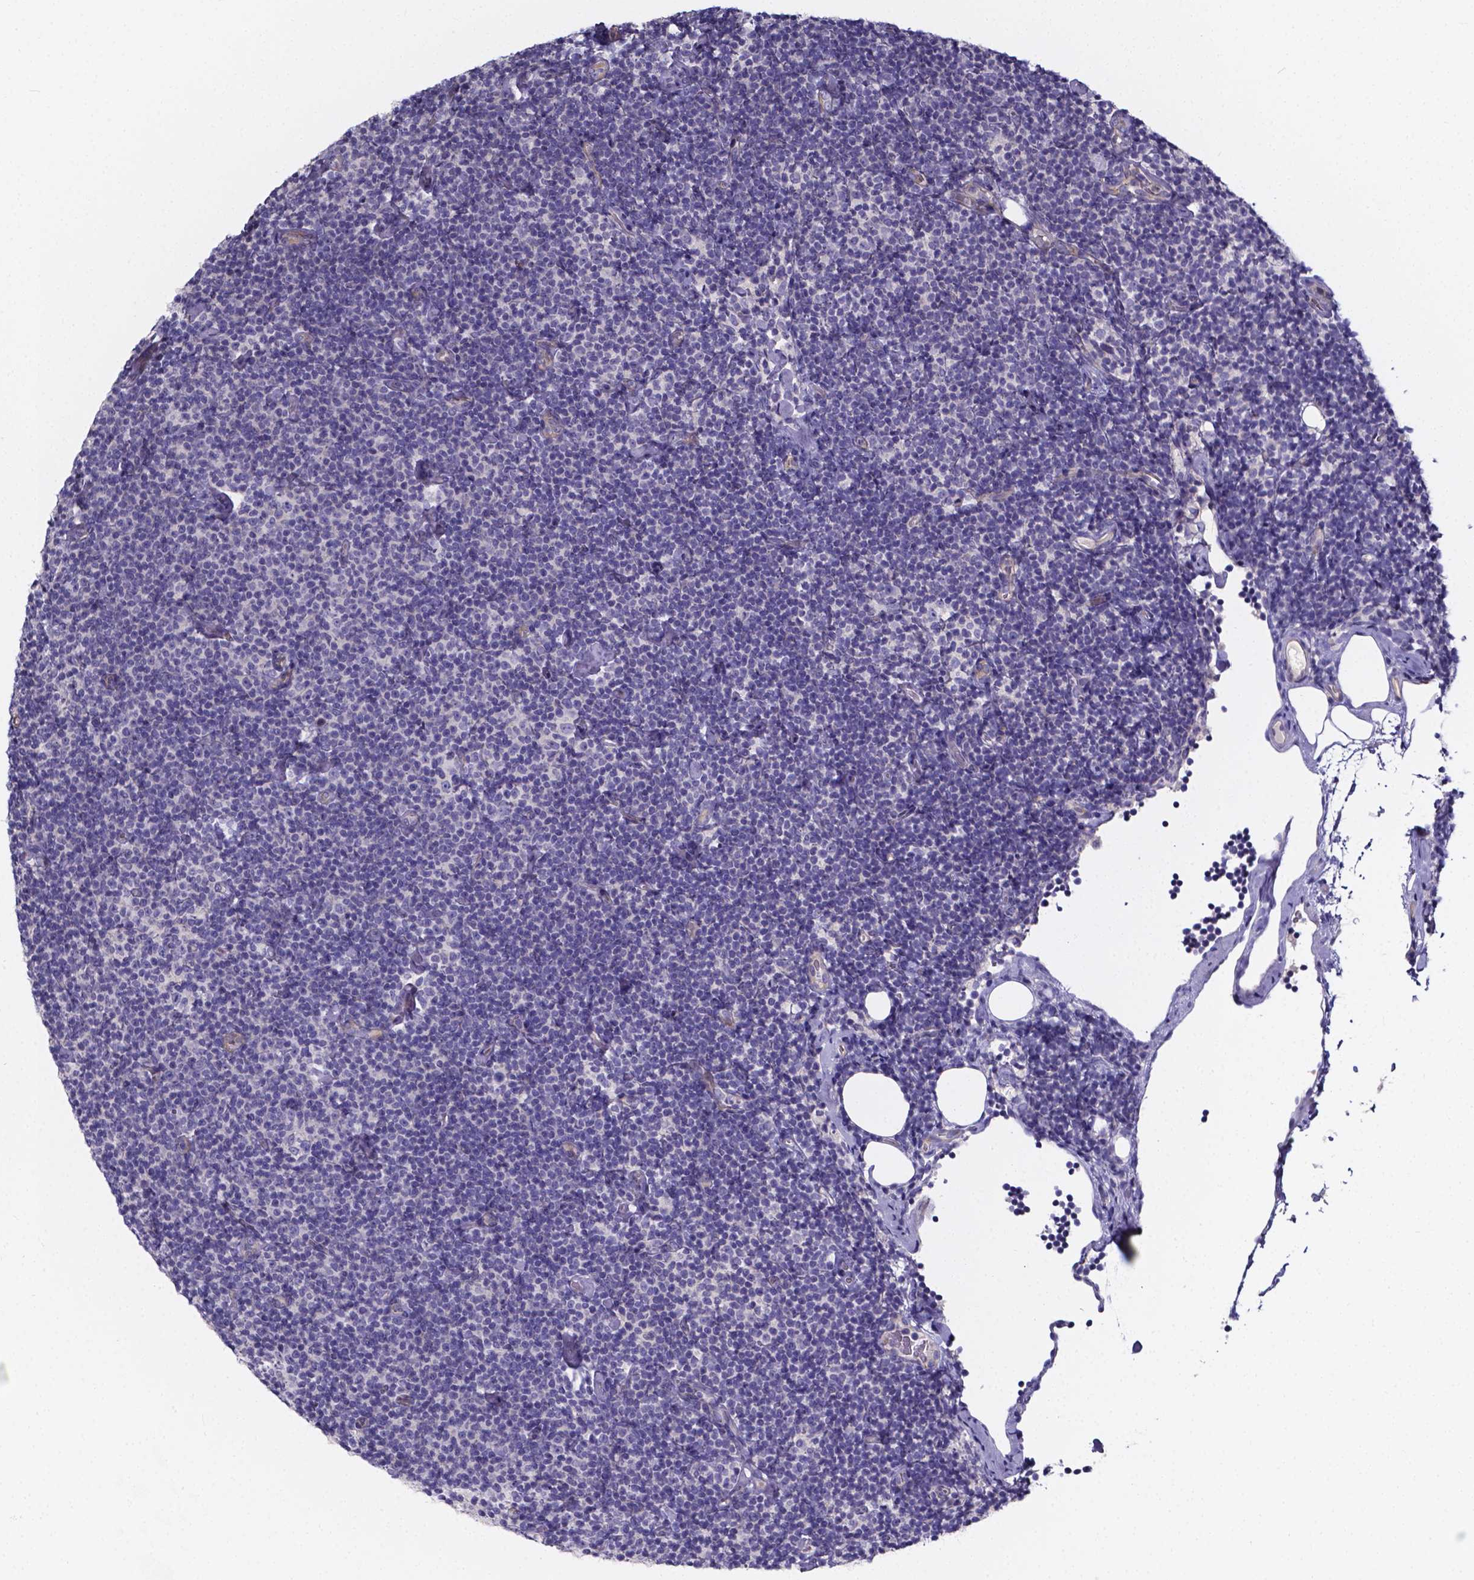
{"staining": {"intensity": "negative", "quantity": "none", "location": "none"}, "tissue": "lymphoma", "cell_type": "Tumor cells", "image_type": "cancer", "snomed": [{"axis": "morphology", "description": "Malignant lymphoma, non-Hodgkin's type, Low grade"}, {"axis": "topography", "description": "Lymph node"}], "caption": "A micrograph of human malignant lymphoma, non-Hodgkin's type (low-grade) is negative for staining in tumor cells.", "gene": "CACNG8", "patient": {"sex": "male", "age": 81}}